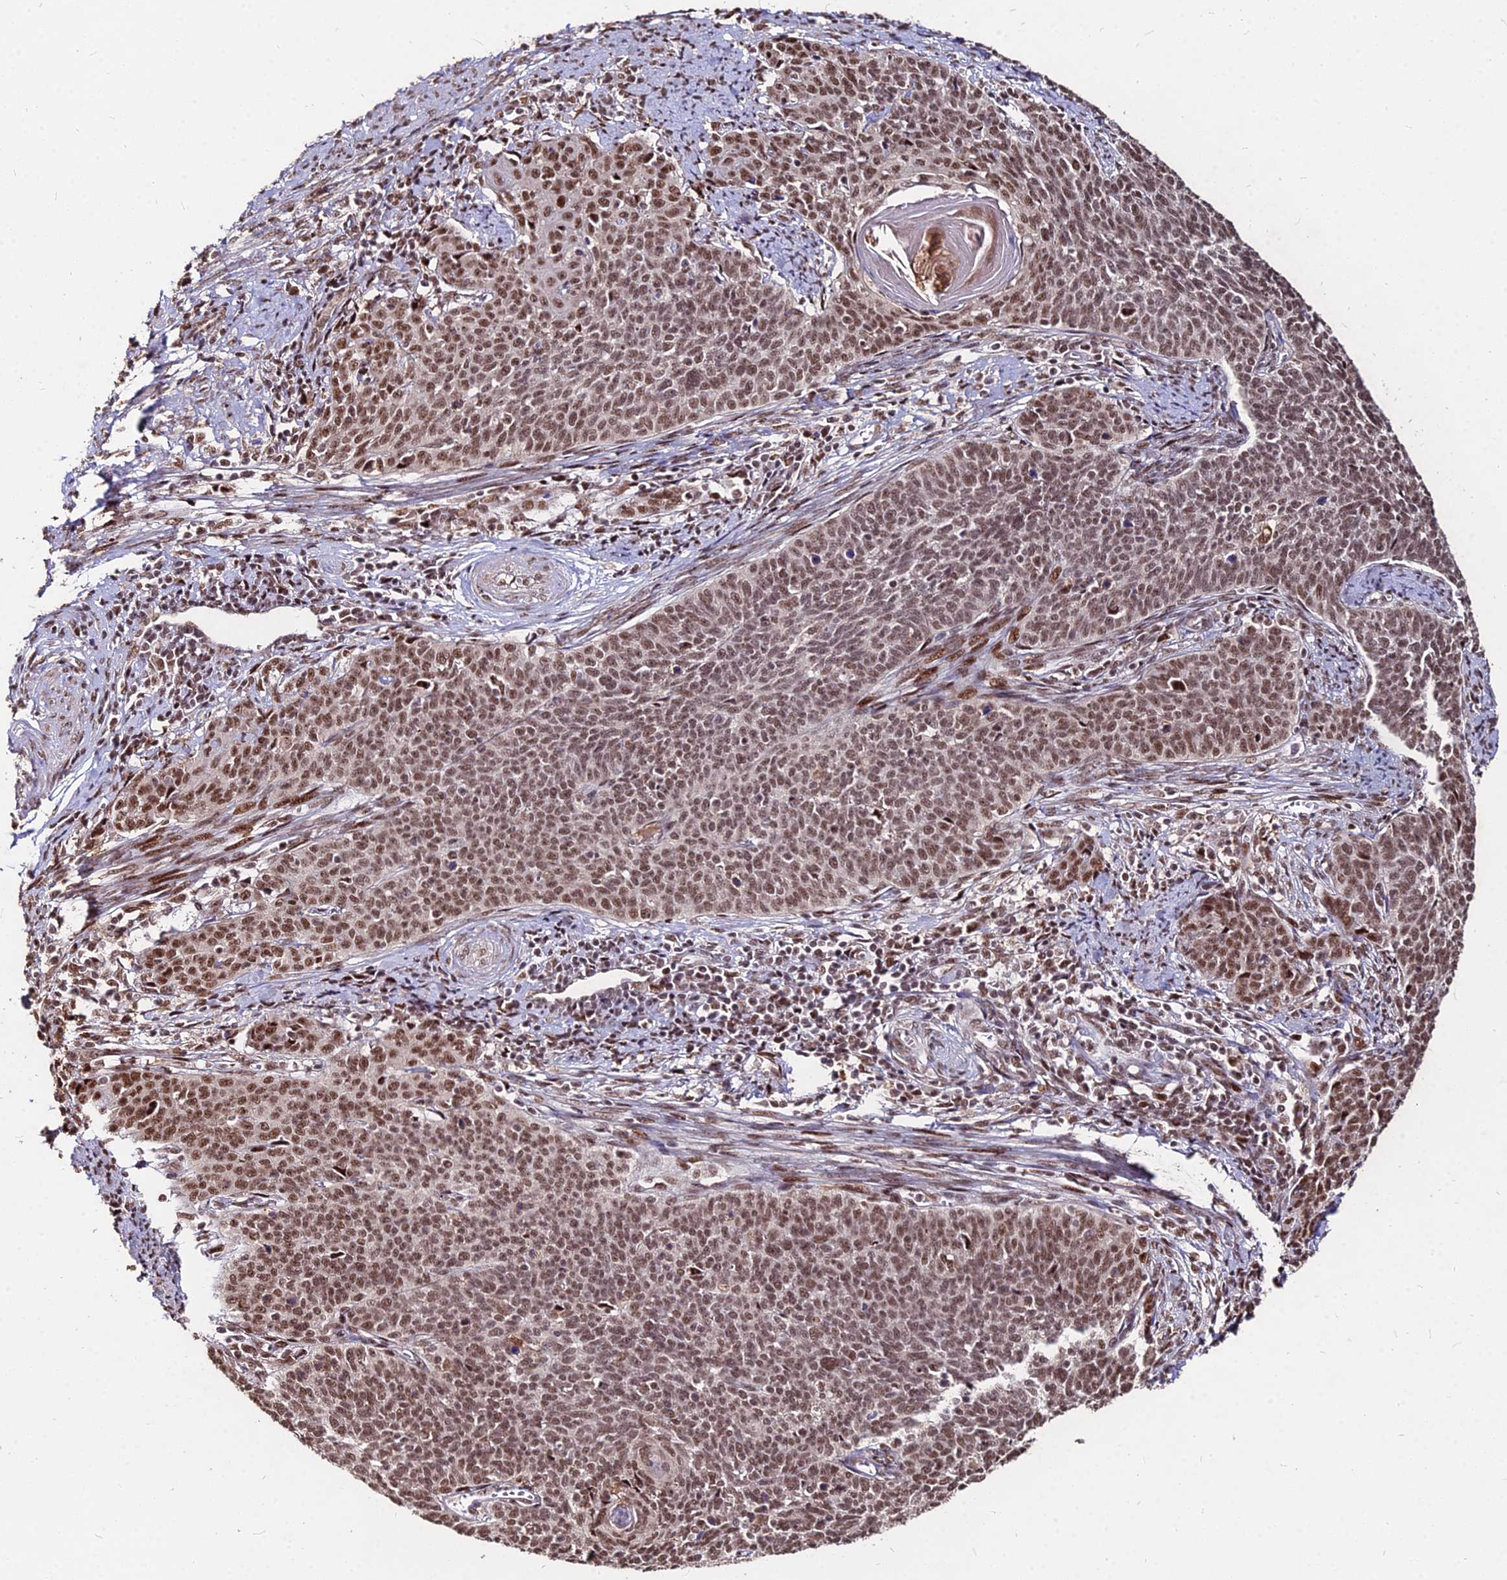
{"staining": {"intensity": "moderate", "quantity": ">75%", "location": "nuclear"}, "tissue": "cervical cancer", "cell_type": "Tumor cells", "image_type": "cancer", "snomed": [{"axis": "morphology", "description": "Squamous cell carcinoma, NOS"}, {"axis": "topography", "description": "Cervix"}], "caption": "DAB immunohistochemical staining of human cervical cancer reveals moderate nuclear protein expression in about >75% of tumor cells. (Stains: DAB (3,3'-diaminobenzidine) in brown, nuclei in blue, Microscopy: brightfield microscopy at high magnification).", "gene": "ZBED4", "patient": {"sex": "female", "age": 39}}